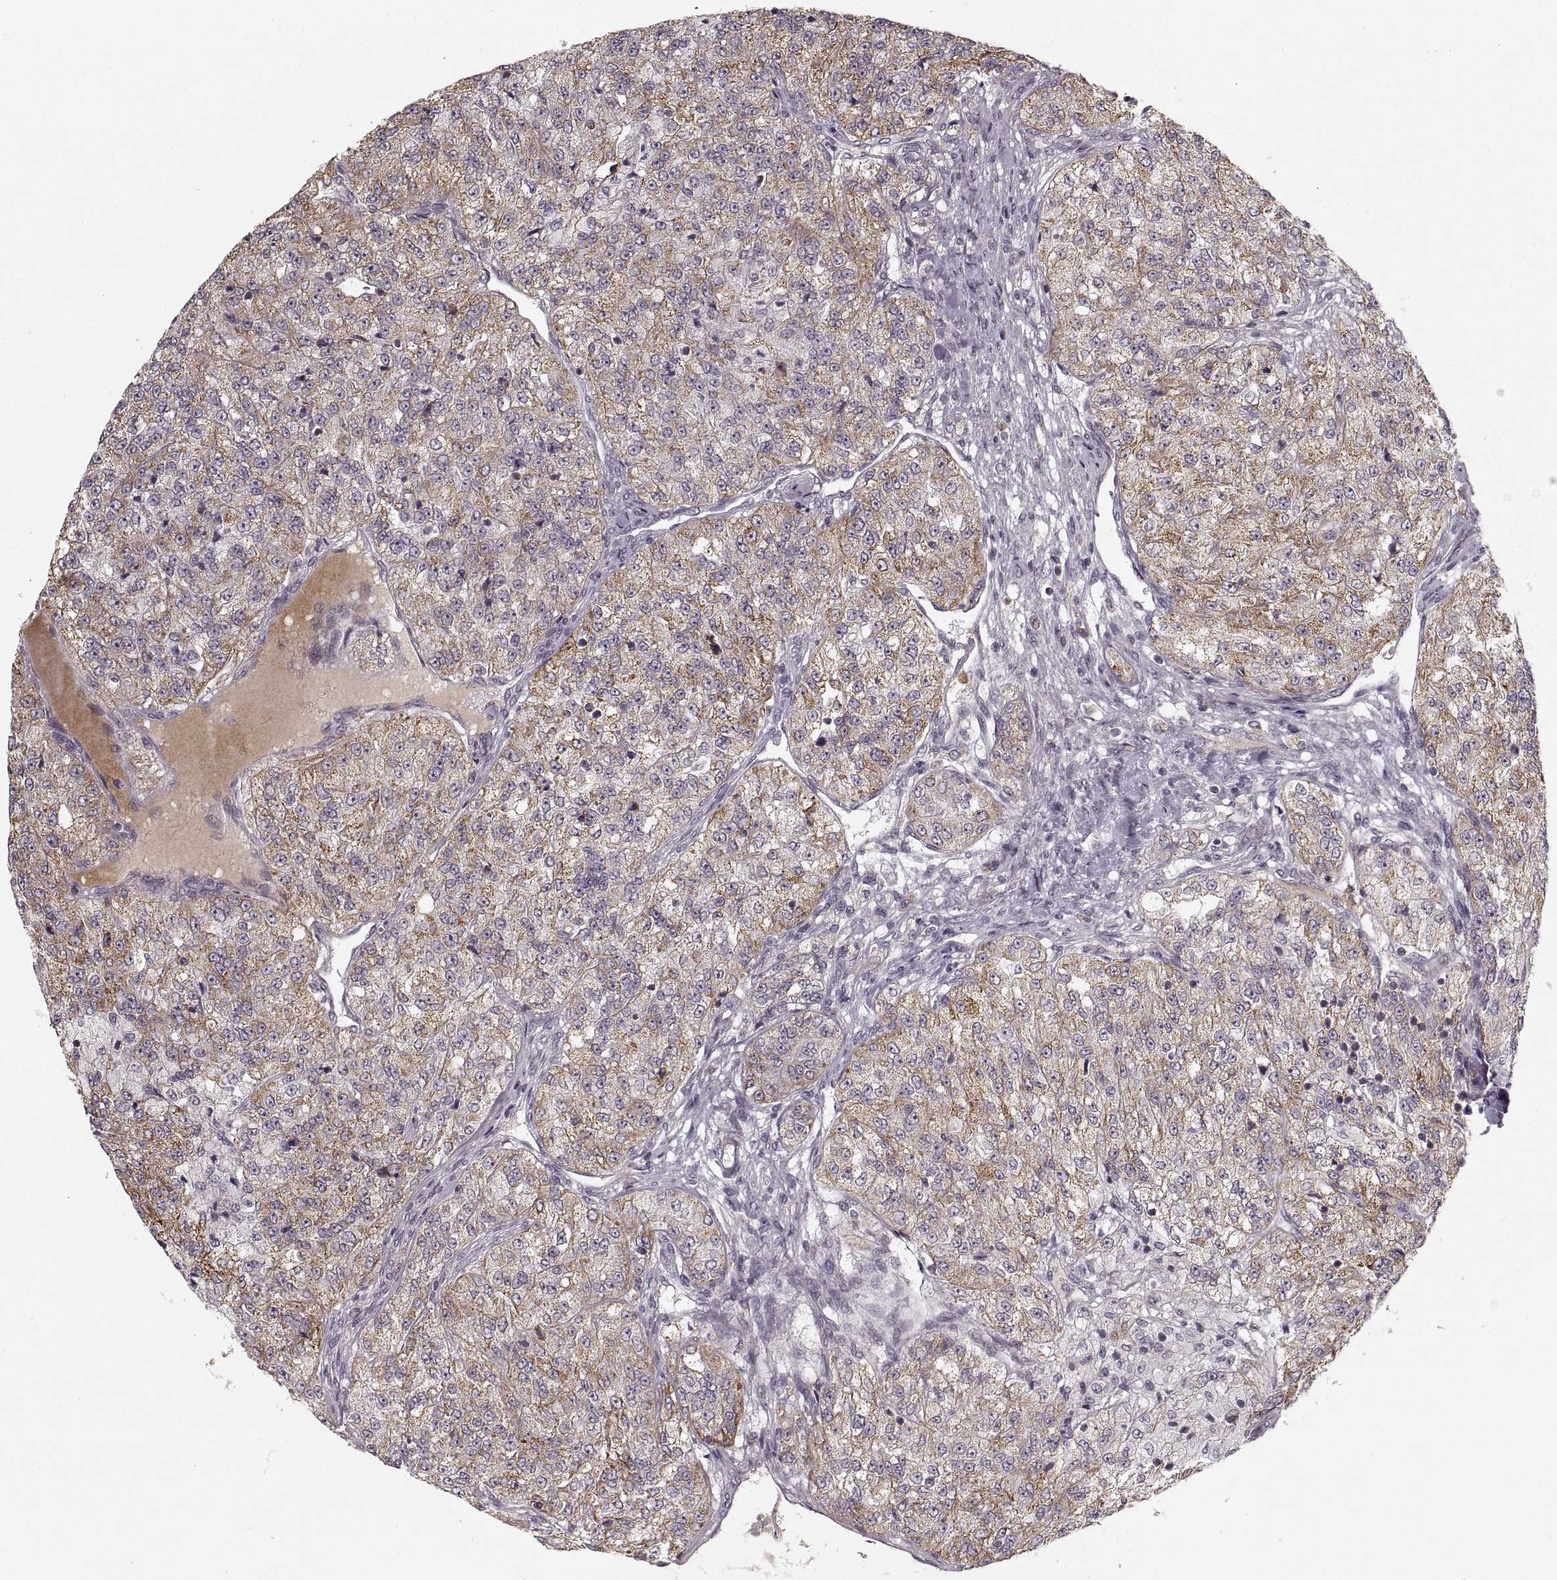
{"staining": {"intensity": "moderate", "quantity": "<25%", "location": "cytoplasmic/membranous"}, "tissue": "renal cancer", "cell_type": "Tumor cells", "image_type": "cancer", "snomed": [{"axis": "morphology", "description": "Adenocarcinoma, NOS"}, {"axis": "topography", "description": "Kidney"}], "caption": "Protein expression analysis of human renal cancer (adenocarcinoma) reveals moderate cytoplasmic/membranous positivity in approximately <25% of tumor cells. (Stains: DAB in brown, nuclei in blue, Microscopy: brightfield microscopy at high magnification).", "gene": "ASIC3", "patient": {"sex": "female", "age": 63}}